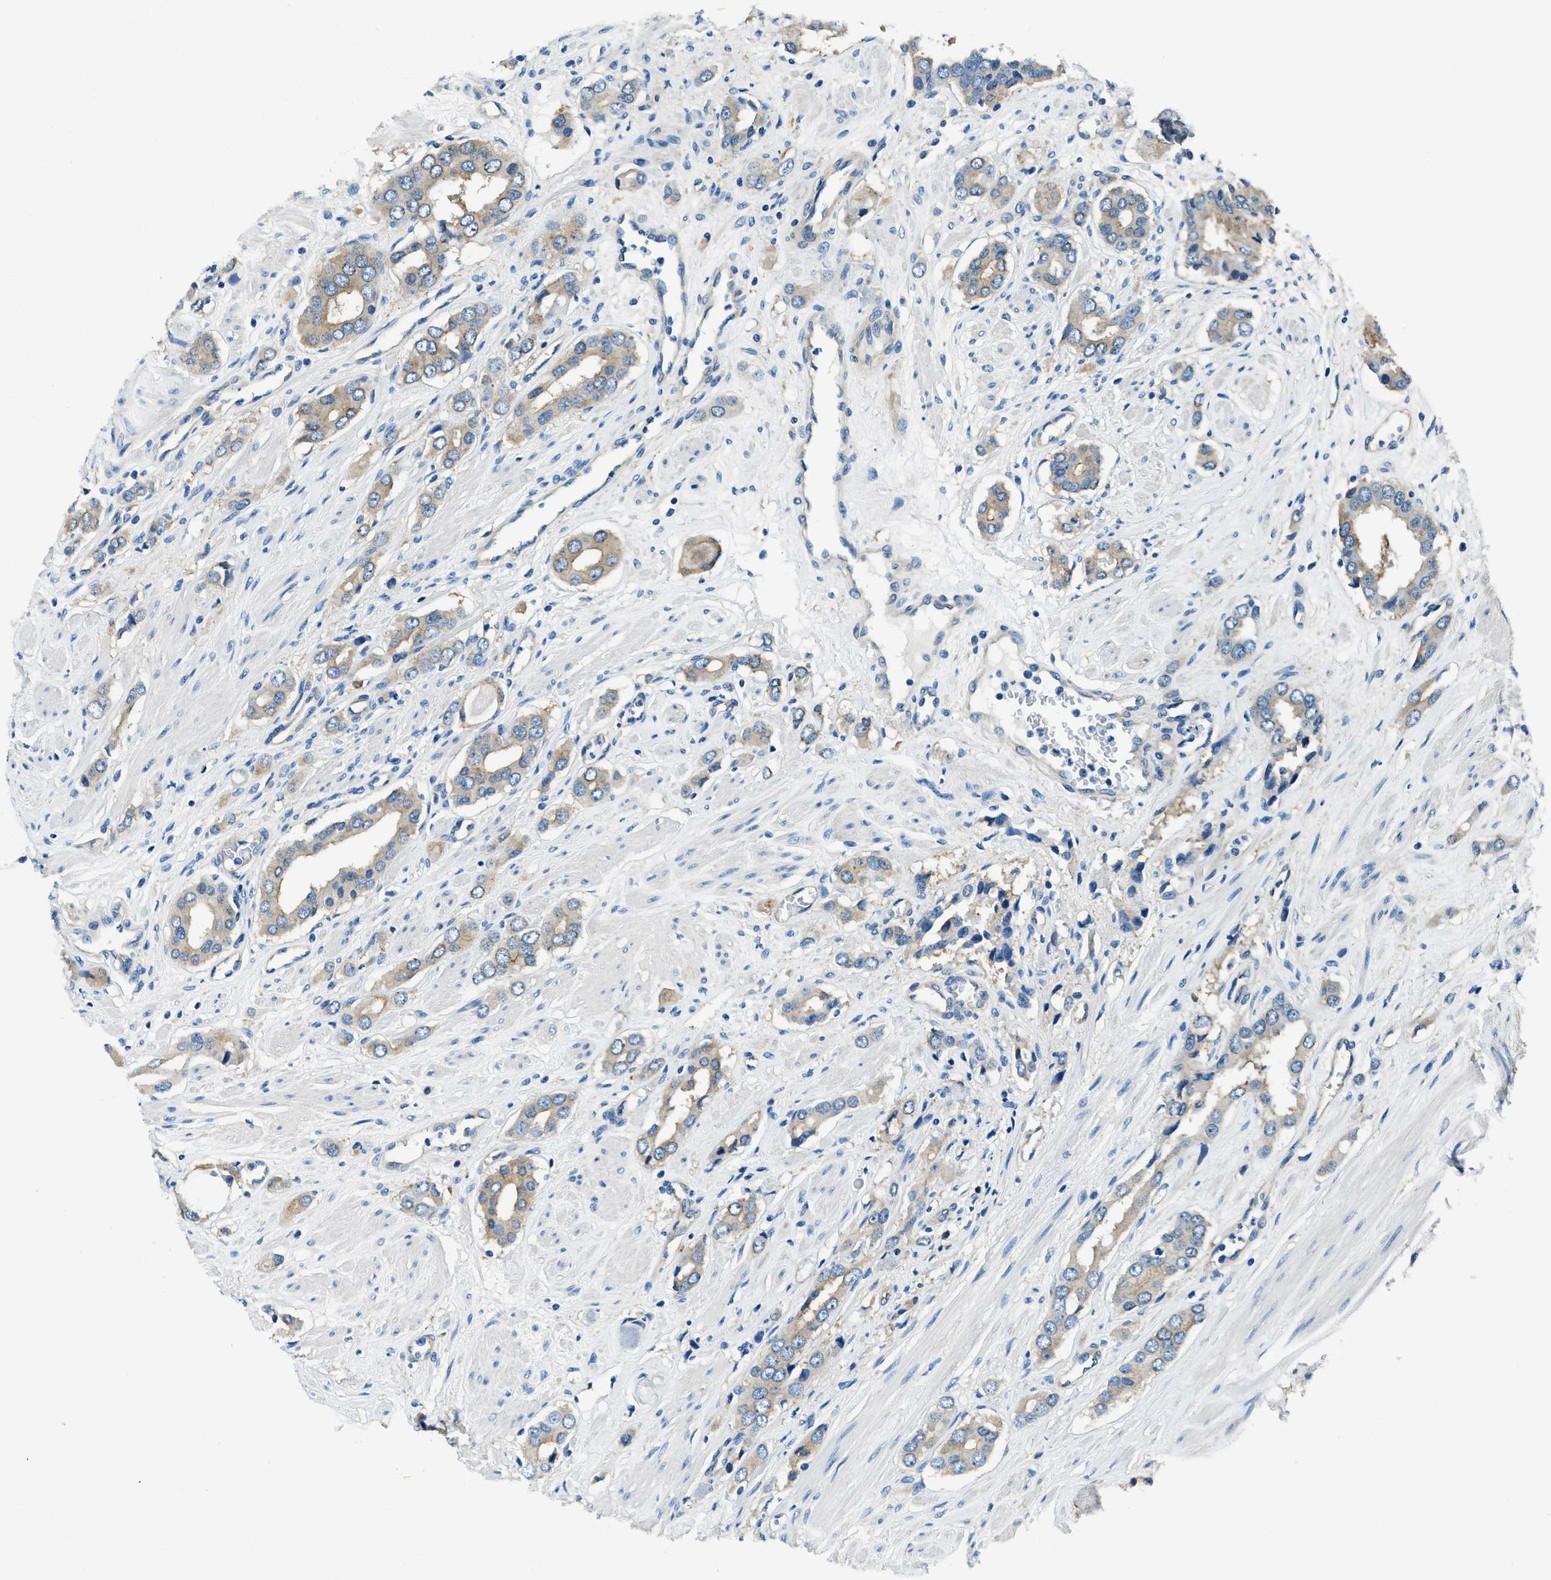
{"staining": {"intensity": "moderate", "quantity": ">75%", "location": "cytoplasmic/membranous"}, "tissue": "prostate cancer", "cell_type": "Tumor cells", "image_type": "cancer", "snomed": [{"axis": "morphology", "description": "Adenocarcinoma, High grade"}, {"axis": "topography", "description": "Prostate"}], "caption": "A photomicrograph of human prostate high-grade adenocarcinoma stained for a protein demonstrates moderate cytoplasmic/membranous brown staining in tumor cells. (IHC, brightfield microscopy, high magnification).", "gene": "TWF1", "patient": {"sex": "male", "age": 52}}